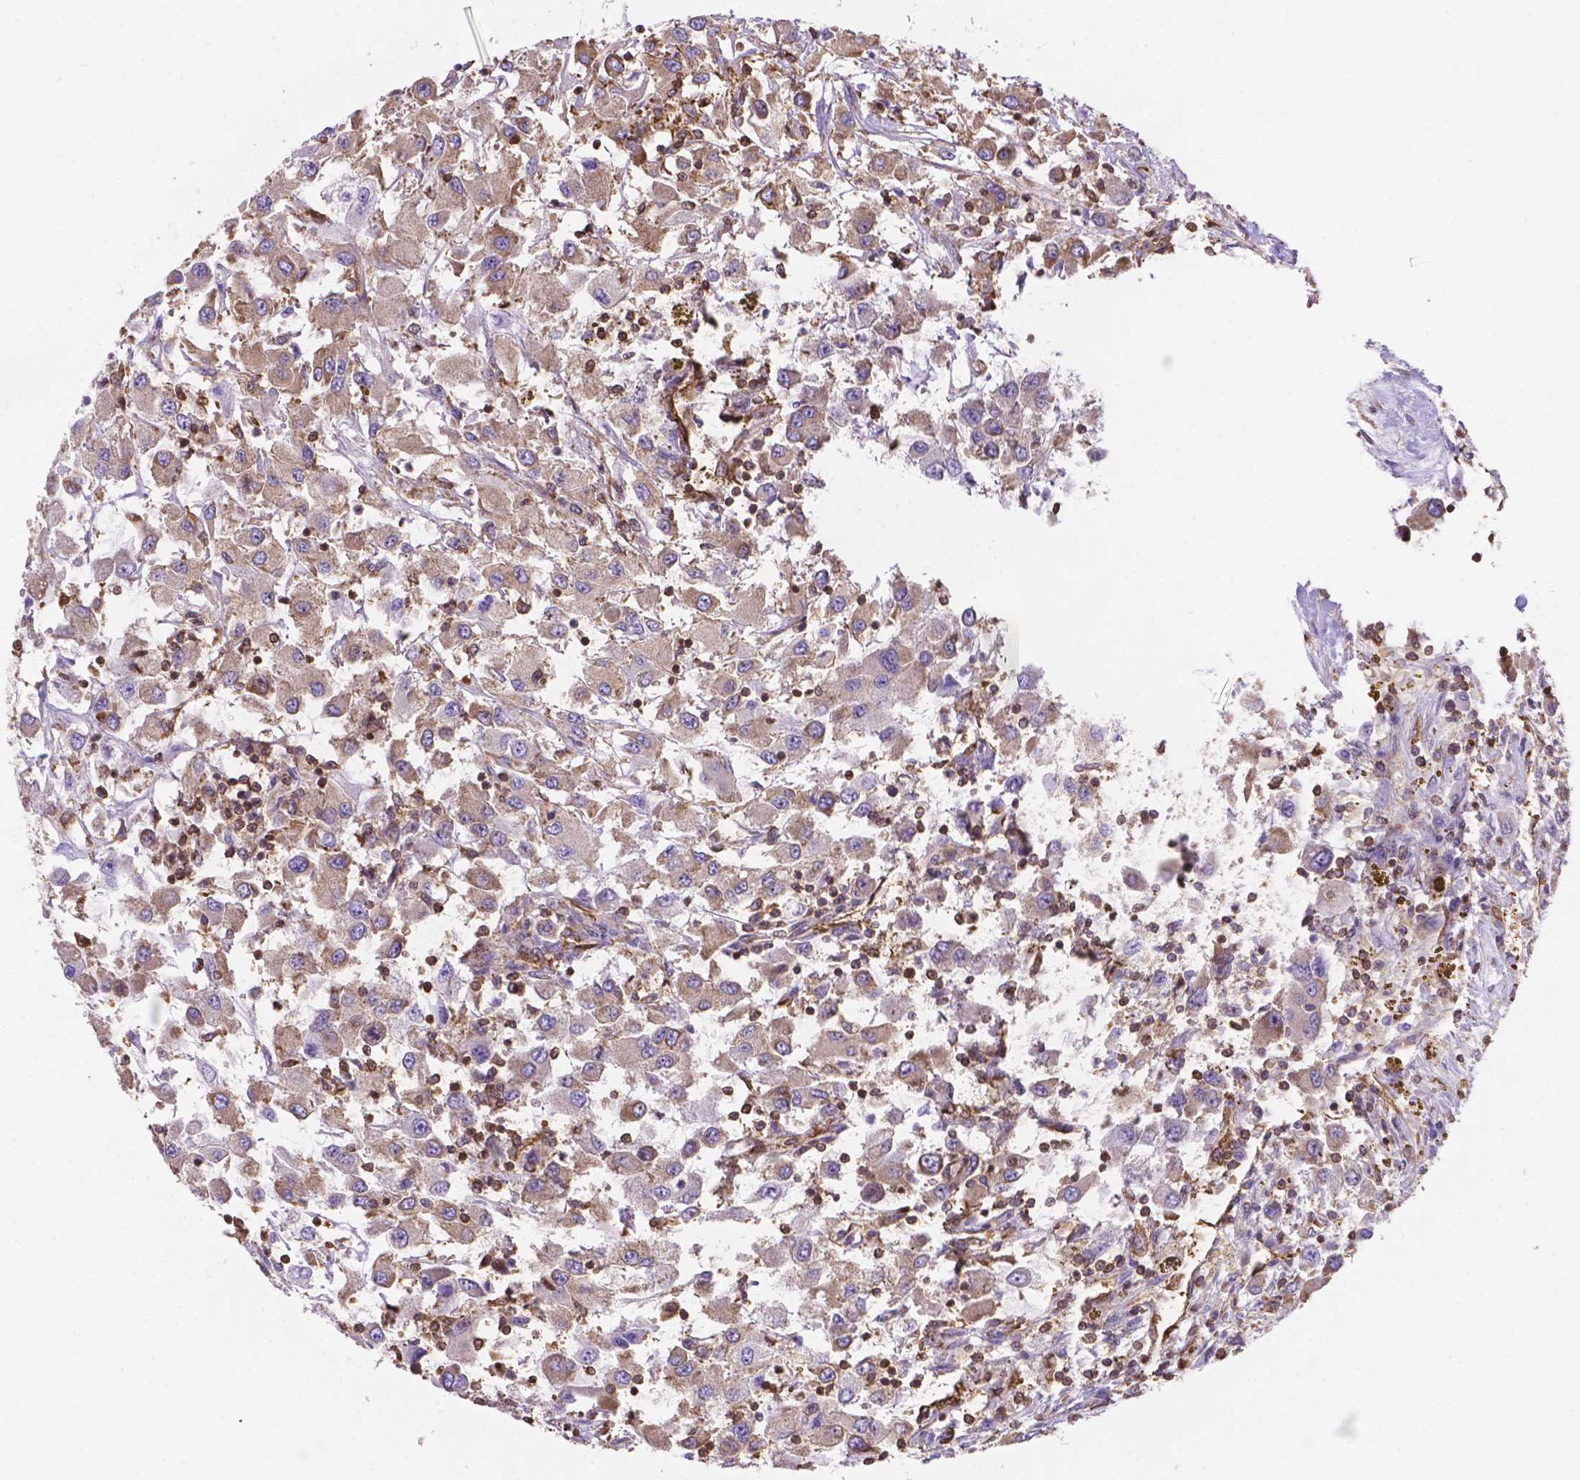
{"staining": {"intensity": "weak", "quantity": ">75%", "location": "cytoplasmic/membranous"}, "tissue": "renal cancer", "cell_type": "Tumor cells", "image_type": "cancer", "snomed": [{"axis": "morphology", "description": "Adenocarcinoma, NOS"}, {"axis": "topography", "description": "Kidney"}], "caption": "High-magnification brightfield microscopy of renal cancer (adenocarcinoma) stained with DAB (3,3'-diaminobenzidine) (brown) and counterstained with hematoxylin (blue). tumor cells exhibit weak cytoplasmic/membranous staining is appreciated in approximately>75% of cells.", "gene": "DMWD", "patient": {"sex": "female", "age": 67}}